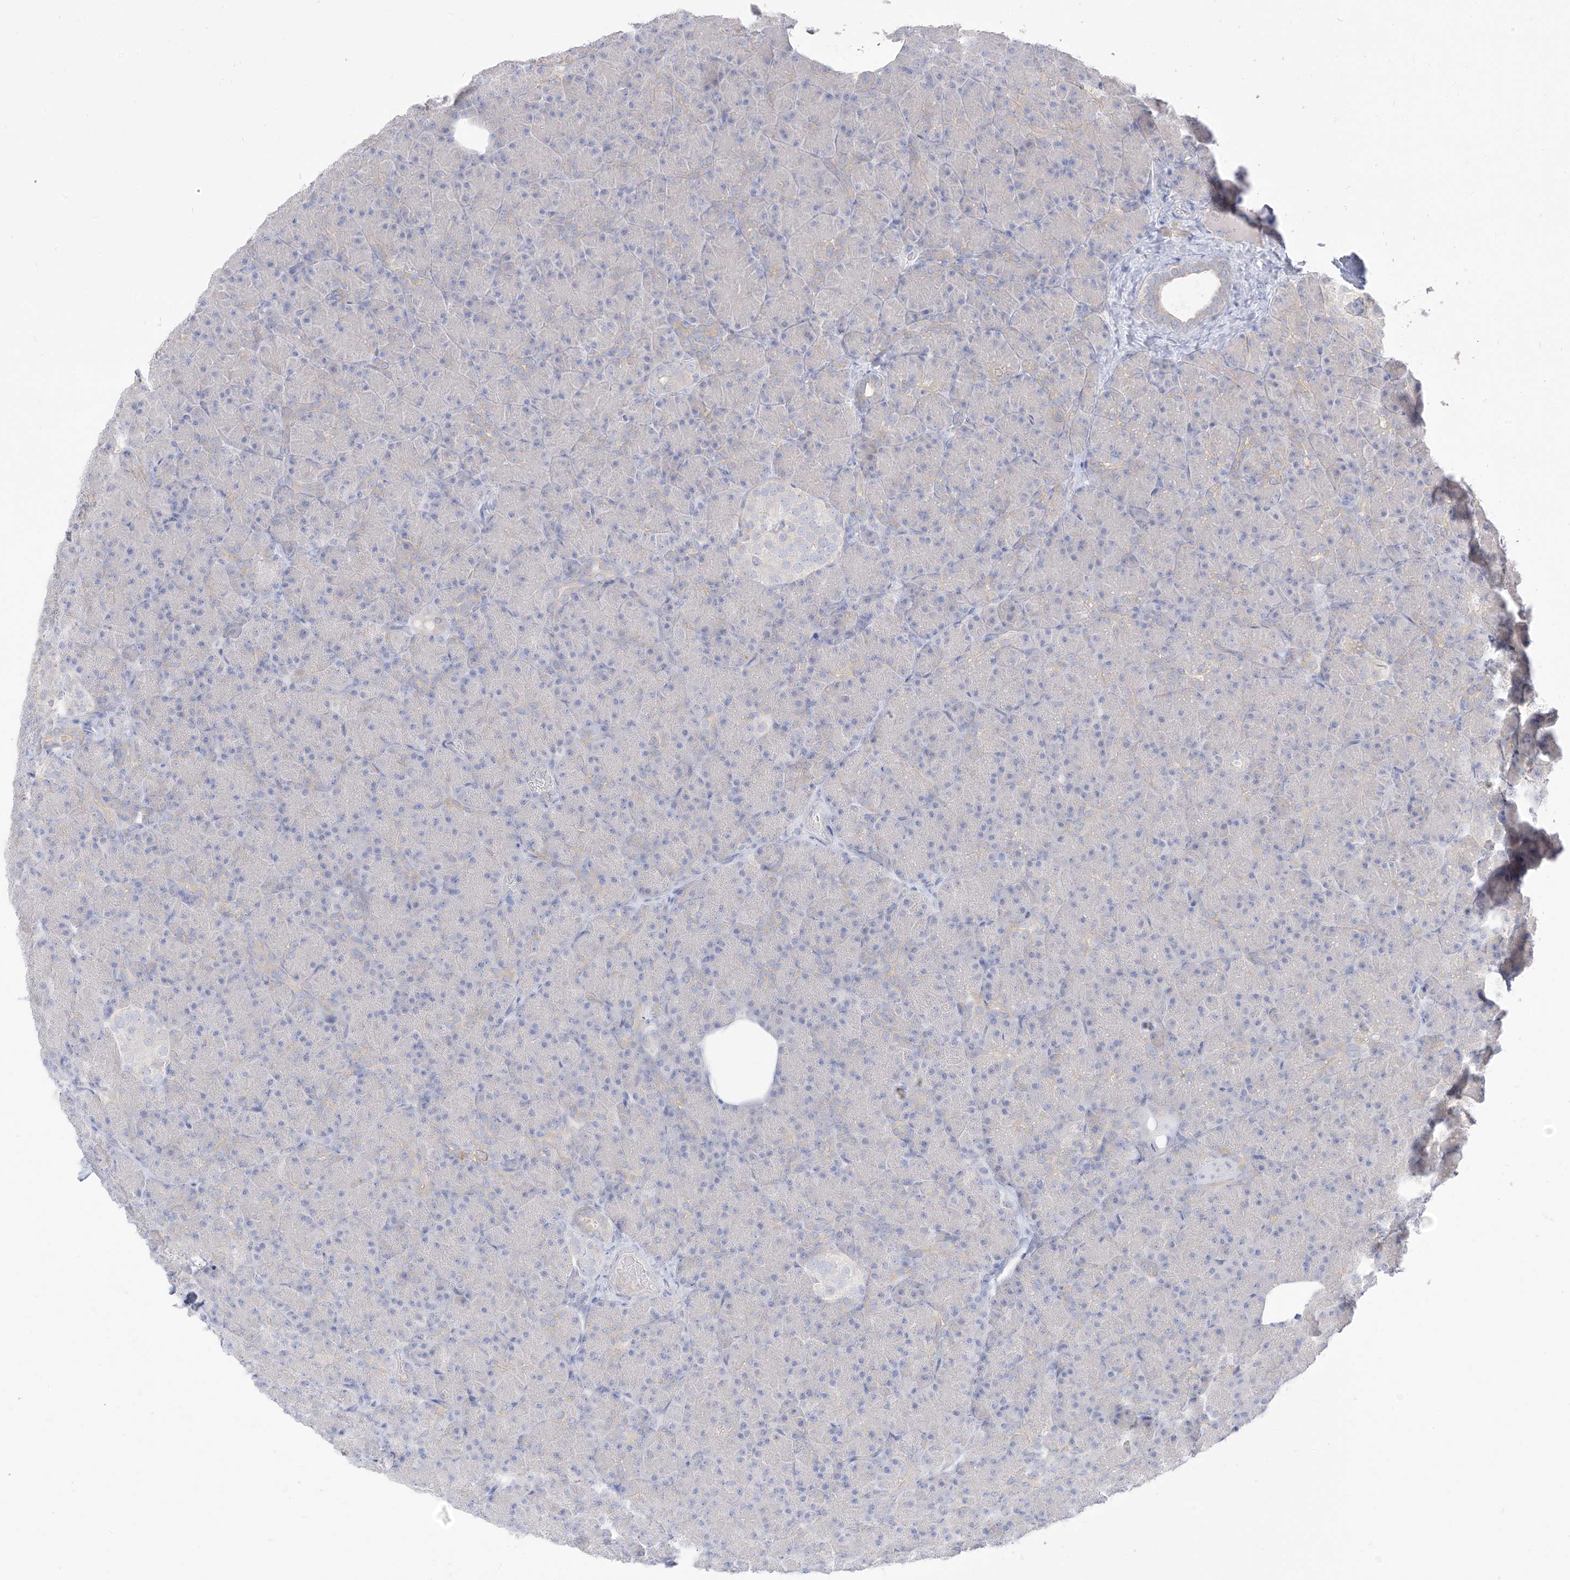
{"staining": {"intensity": "negative", "quantity": "none", "location": "none"}, "tissue": "pancreas", "cell_type": "Exocrine glandular cells", "image_type": "normal", "snomed": [{"axis": "morphology", "description": "Normal tissue, NOS"}, {"axis": "topography", "description": "Pancreas"}], "caption": "This is a histopathology image of immunohistochemistry staining of normal pancreas, which shows no expression in exocrine glandular cells. Nuclei are stained in blue.", "gene": "ARHGEF40", "patient": {"sex": "female", "age": 43}}